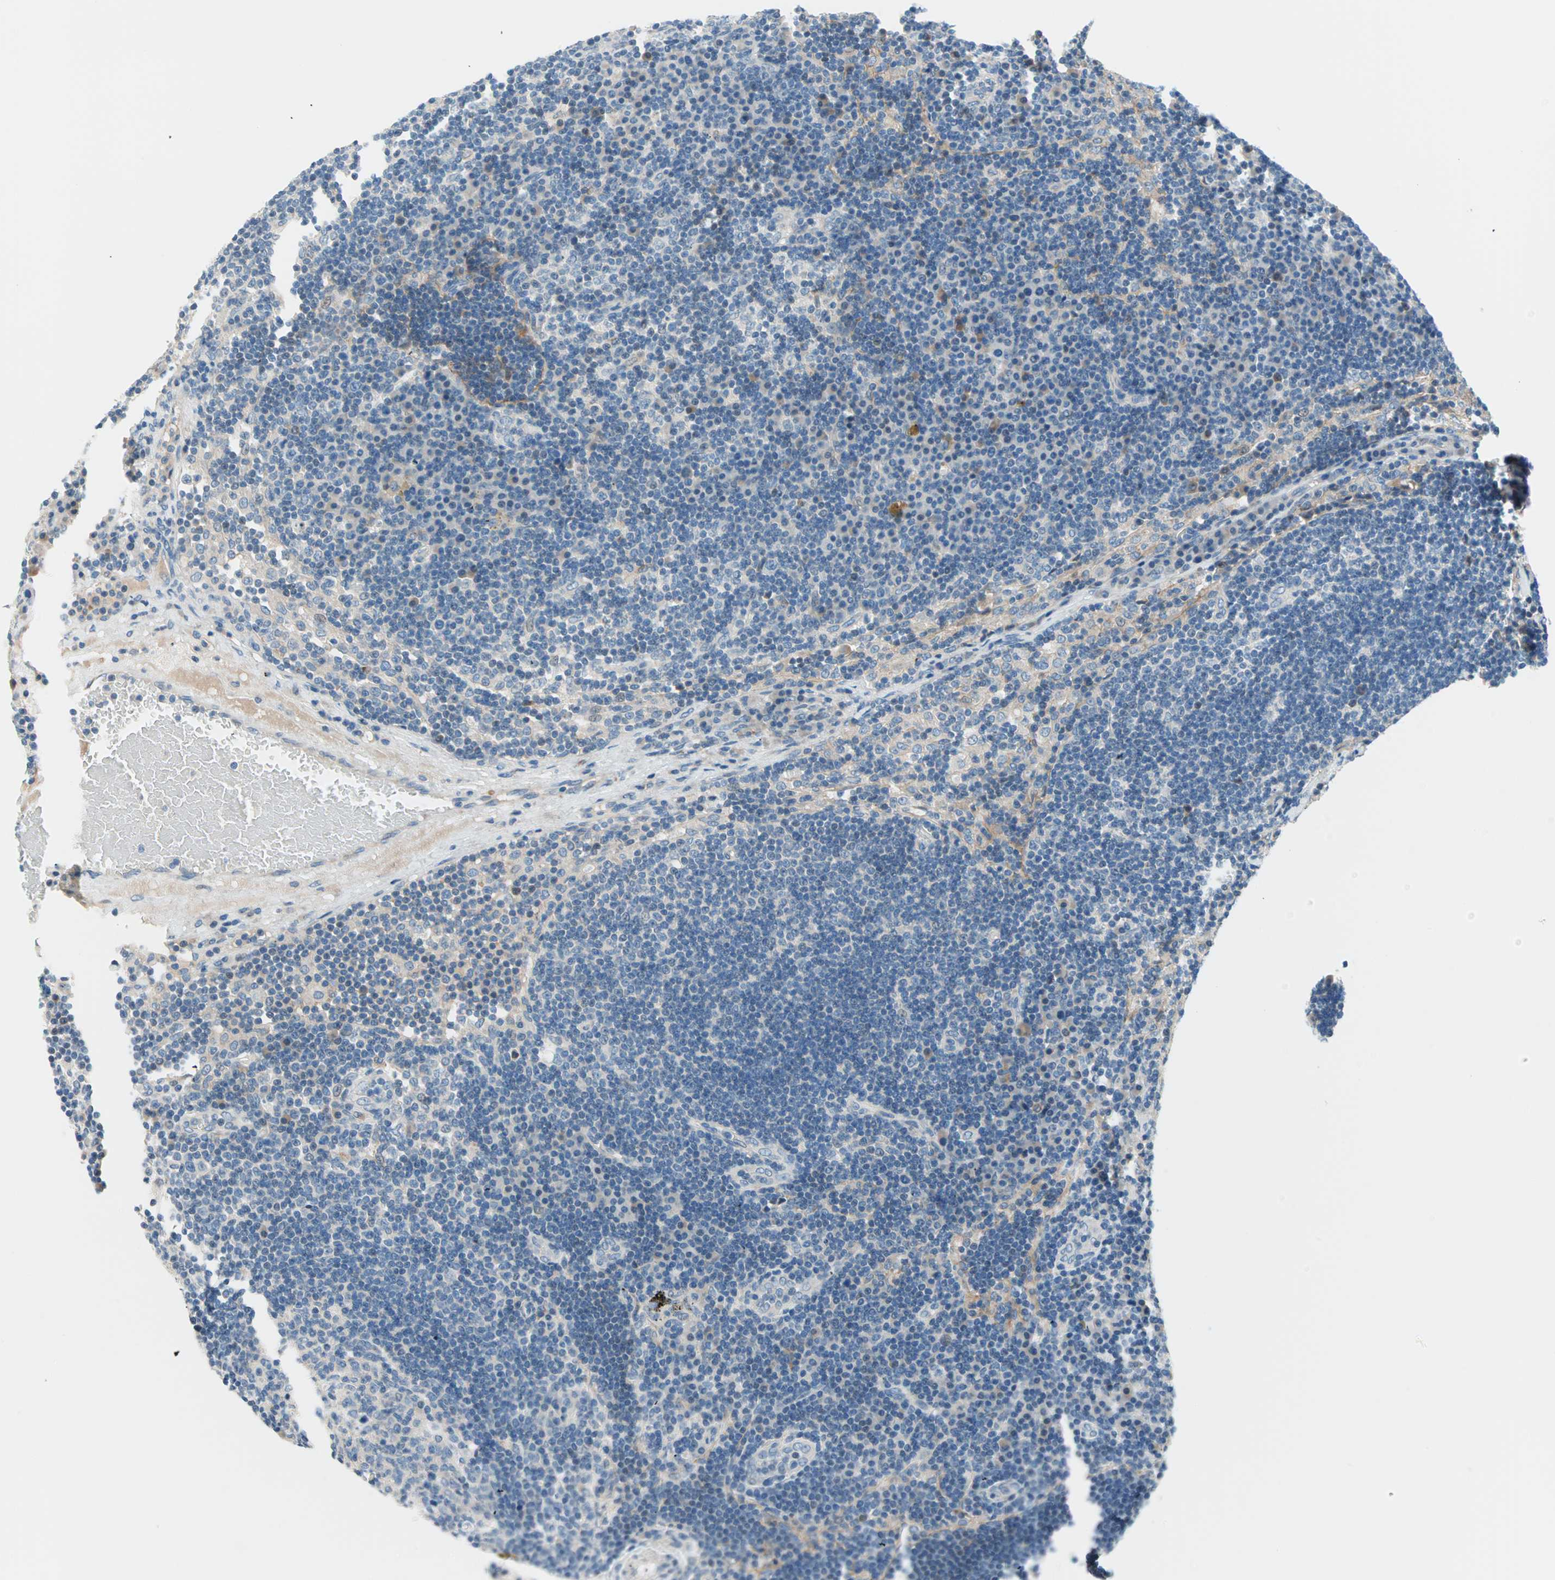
{"staining": {"intensity": "negative", "quantity": "none", "location": "none"}, "tissue": "lymph node", "cell_type": "Germinal center cells", "image_type": "normal", "snomed": [{"axis": "morphology", "description": "Normal tissue, NOS"}, {"axis": "morphology", "description": "Squamous cell carcinoma, metastatic, NOS"}, {"axis": "topography", "description": "Lymph node"}], "caption": "This micrograph is of unremarkable lymph node stained with immunohistochemistry to label a protein in brown with the nuclei are counter-stained blue. There is no expression in germinal center cells. The staining is performed using DAB brown chromogen with nuclei counter-stained in using hematoxylin.", "gene": "TMEM163", "patient": {"sex": "female", "age": 53}}